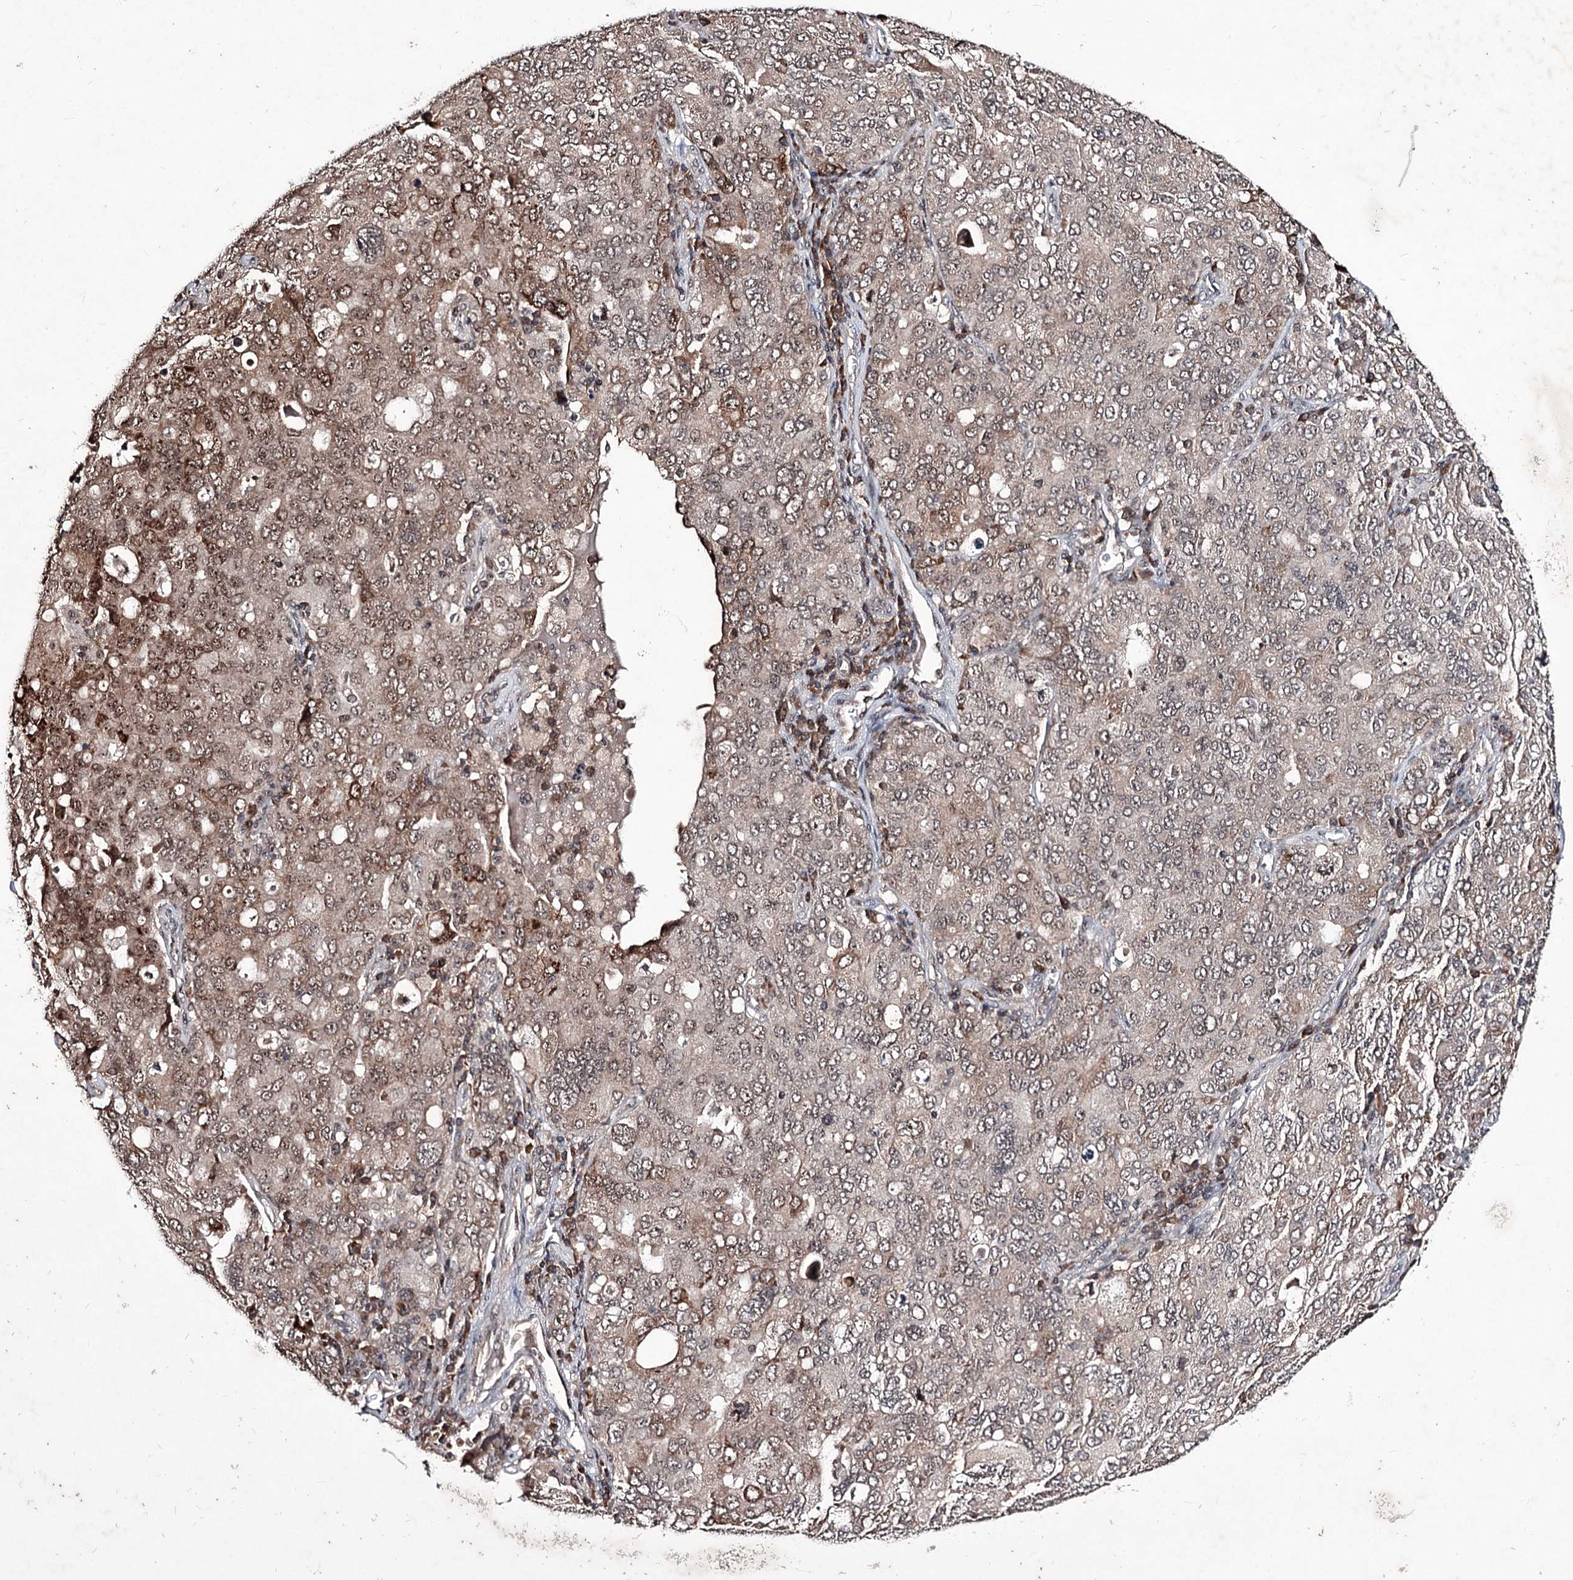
{"staining": {"intensity": "moderate", "quantity": "25%-75%", "location": "cytoplasmic/membranous,nuclear"}, "tissue": "ovarian cancer", "cell_type": "Tumor cells", "image_type": "cancer", "snomed": [{"axis": "morphology", "description": "Carcinoma, endometroid"}, {"axis": "topography", "description": "Ovary"}], "caption": "Protein staining displays moderate cytoplasmic/membranous and nuclear staining in approximately 25%-75% of tumor cells in endometroid carcinoma (ovarian). Using DAB (3,3'-diaminobenzidine) (brown) and hematoxylin (blue) stains, captured at high magnification using brightfield microscopy.", "gene": "VGLL4", "patient": {"sex": "female", "age": 62}}